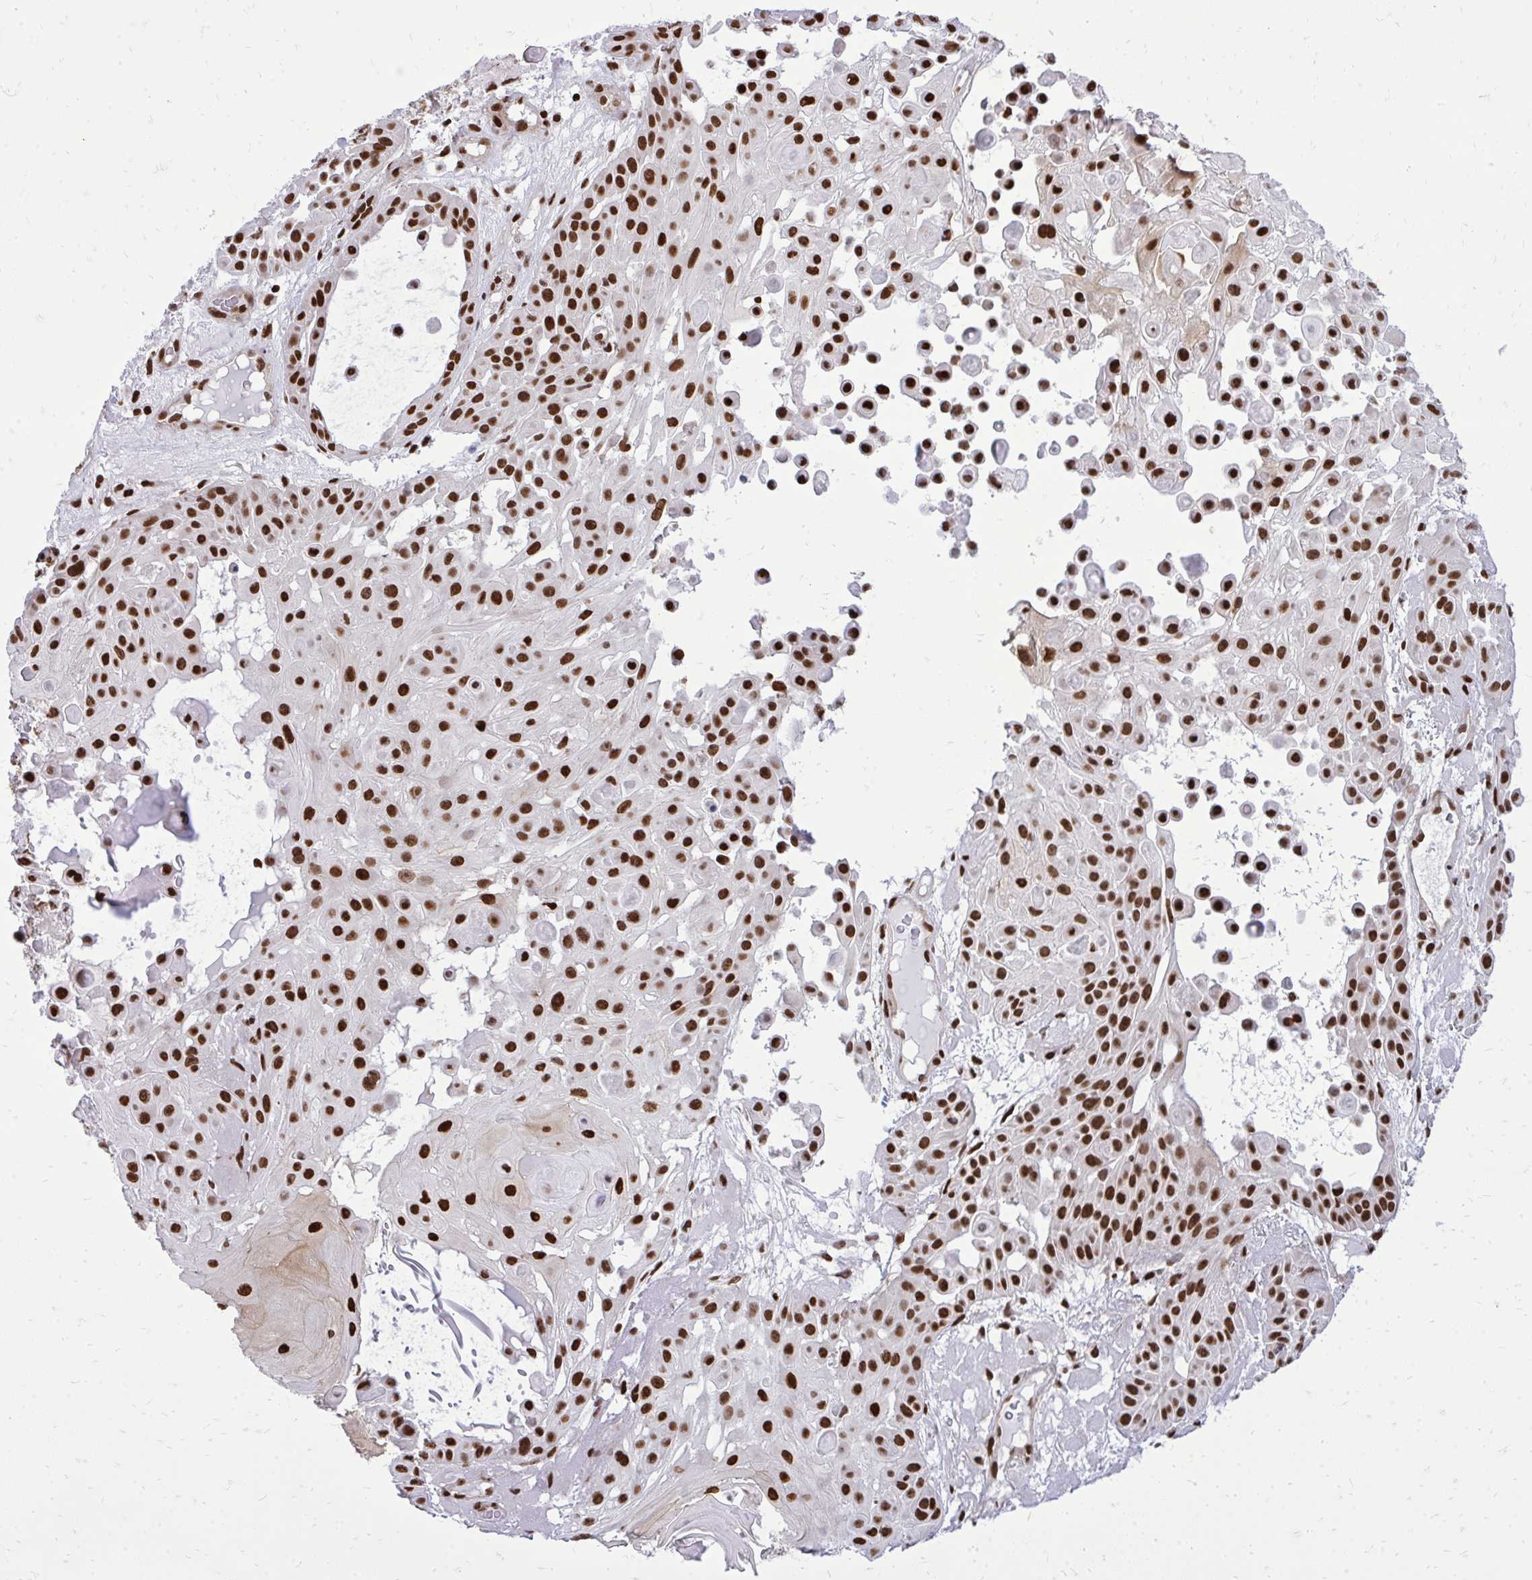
{"staining": {"intensity": "strong", "quantity": ">75%", "location": "cytoplasmic/membranous,nuclear"}, "tissue": "skin cancer", "cell_type": "Tumor cells", "image_type": "cancer", "snomed": [{"axis": "morphology", "description": "Squamous cell carcinoma, NOS"}, {"axis": "topography", "description": "Skin"}], "caption": "DAB immunohistochemical staining of squamous cell carcinoma (skin) reveals strong cytoplasmic/membranous and nuclear protein staining in about >75% of tumor cells.", "gene": "TBL1Y", "patient": {"sex": "male", "age": 91}}